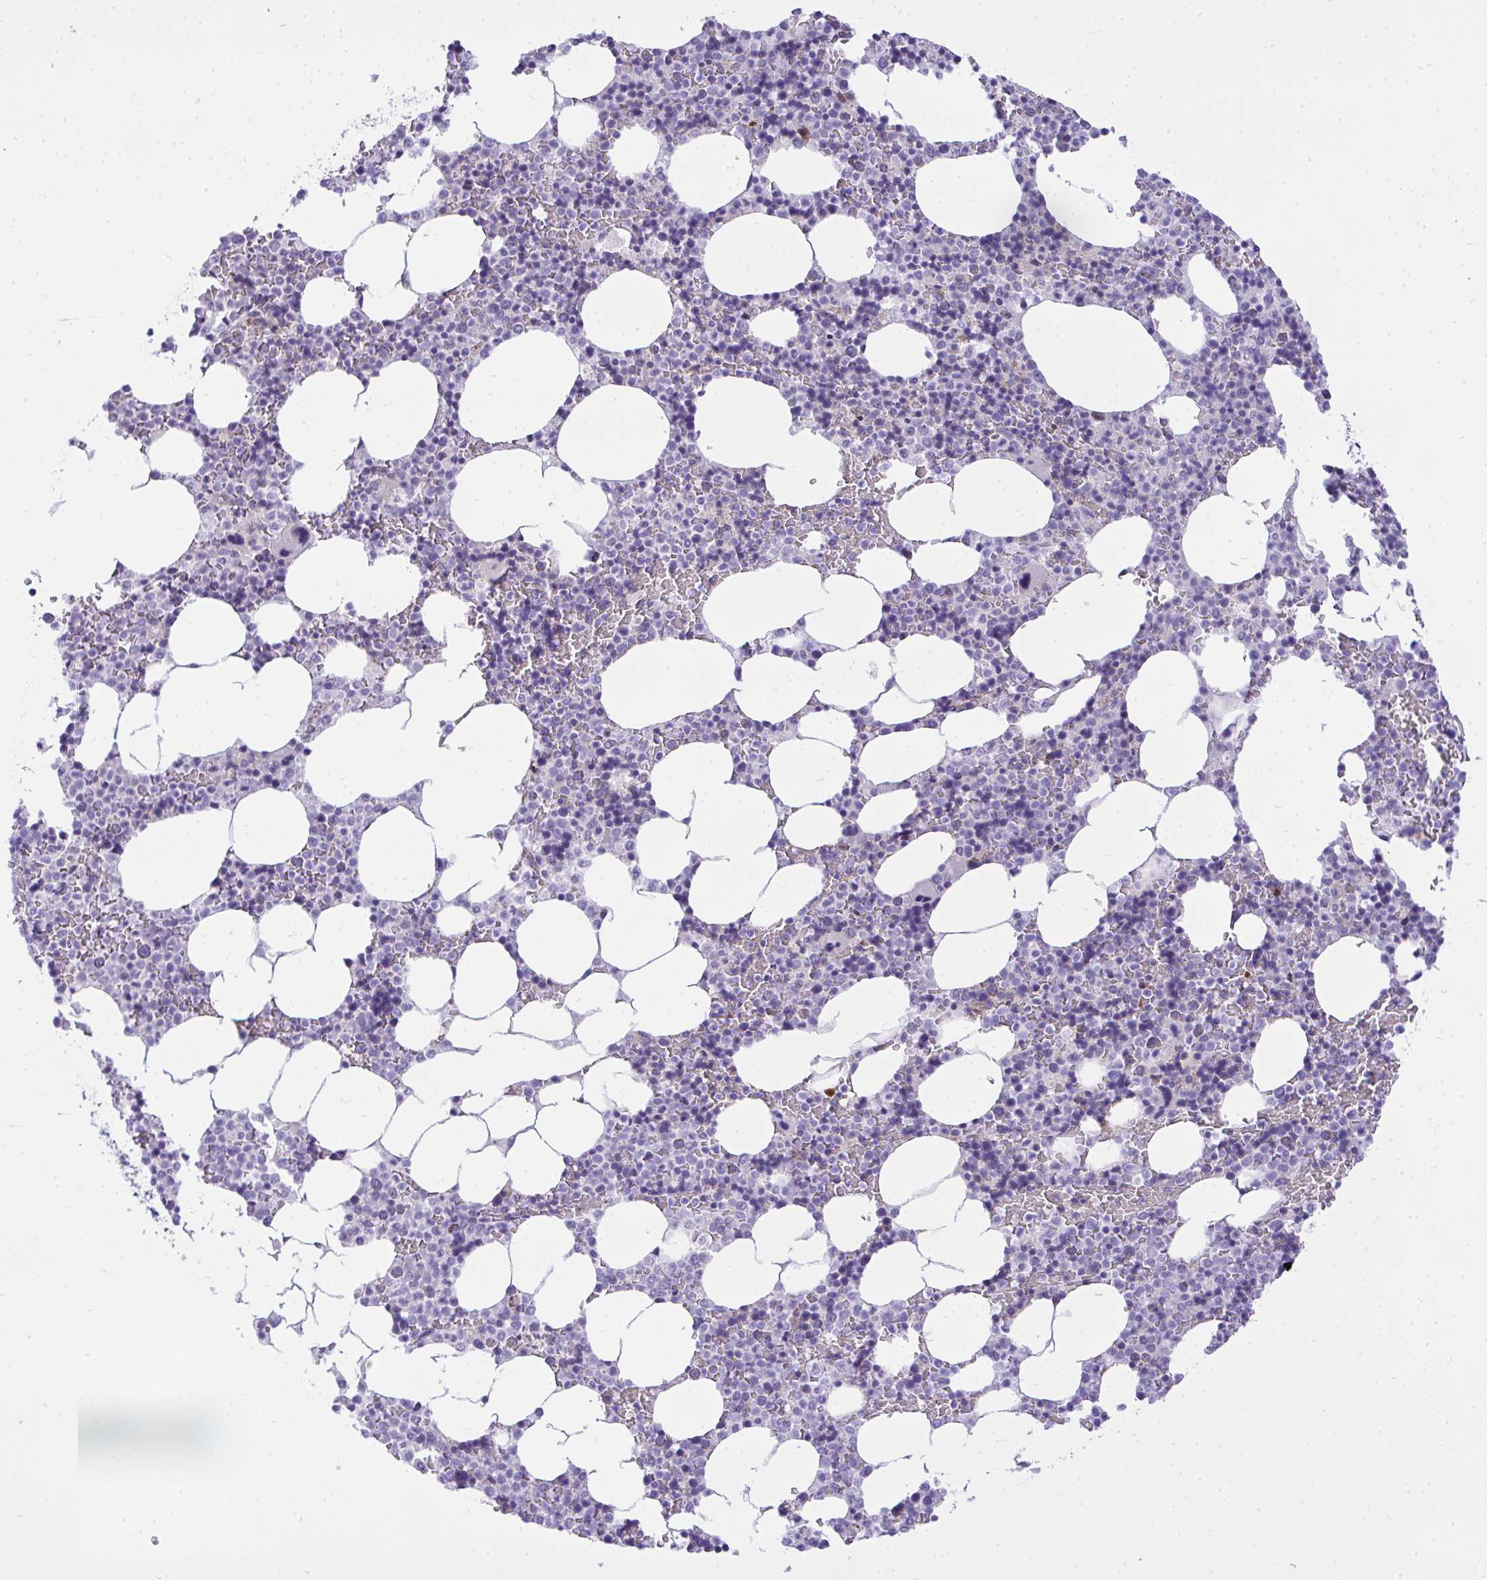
{"staining": {"intensity": "negative", "quantity": "none", "location": "none"}, "tissue": "bone marrow", "cell_type": "Hematopoietic cells", "image_type": "normal", "snomed": [{"axis": "morphology", "description": "Normal tissue, NOS"}, {"axis": "topography", "description": "Bone marrow"}], "caption": "Hematopoietic cells are negative for protein expression in normal human bone marrow. The staining was performed using DAB (3,3'-diaminobenzidine) to visualize the protein expression in brown, while the nuclei were stained in blue with hematoxylin (Magnification: 20x).", "gene": "CASTOR2", "patient": {"sex": "female", "age": 42}}